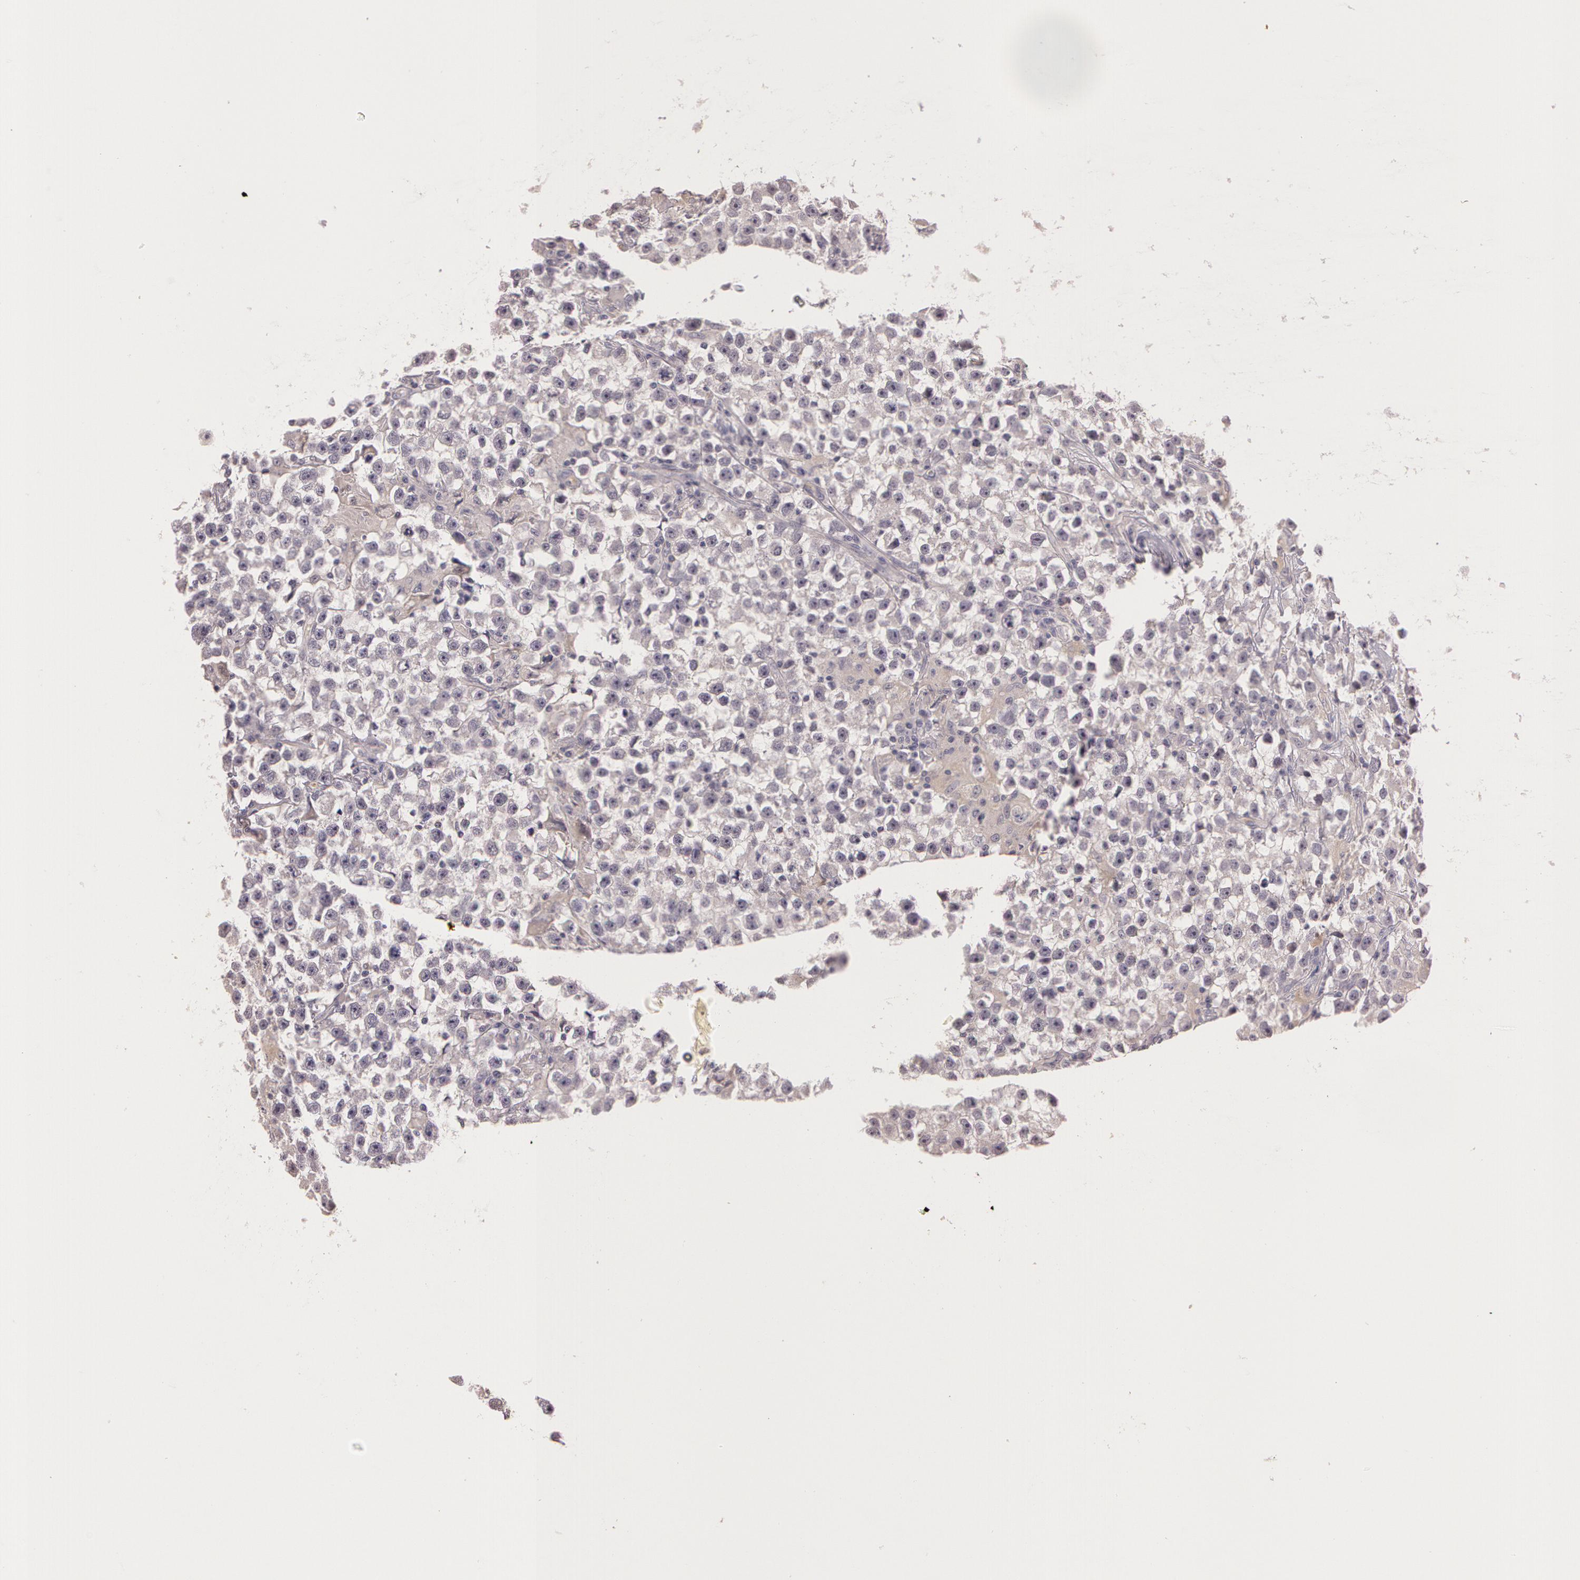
{"staining": {"intensity": "negative", "quantity": "none", "location": "none"}, "tissue": "testis cancer", "cell_type": "Tumor cells", "image_type": "cancer", "snomed": [{"axis": "morphology", "description": "Seminoma, NOS"}, {"axis": "topography", "description": "Testis"}], "caption": "Testis cancer stained for a protein using IHC exhibits no expression tumor cells.", "gene": "G2E3", "patient": {"sex": "male", "age": 33}}